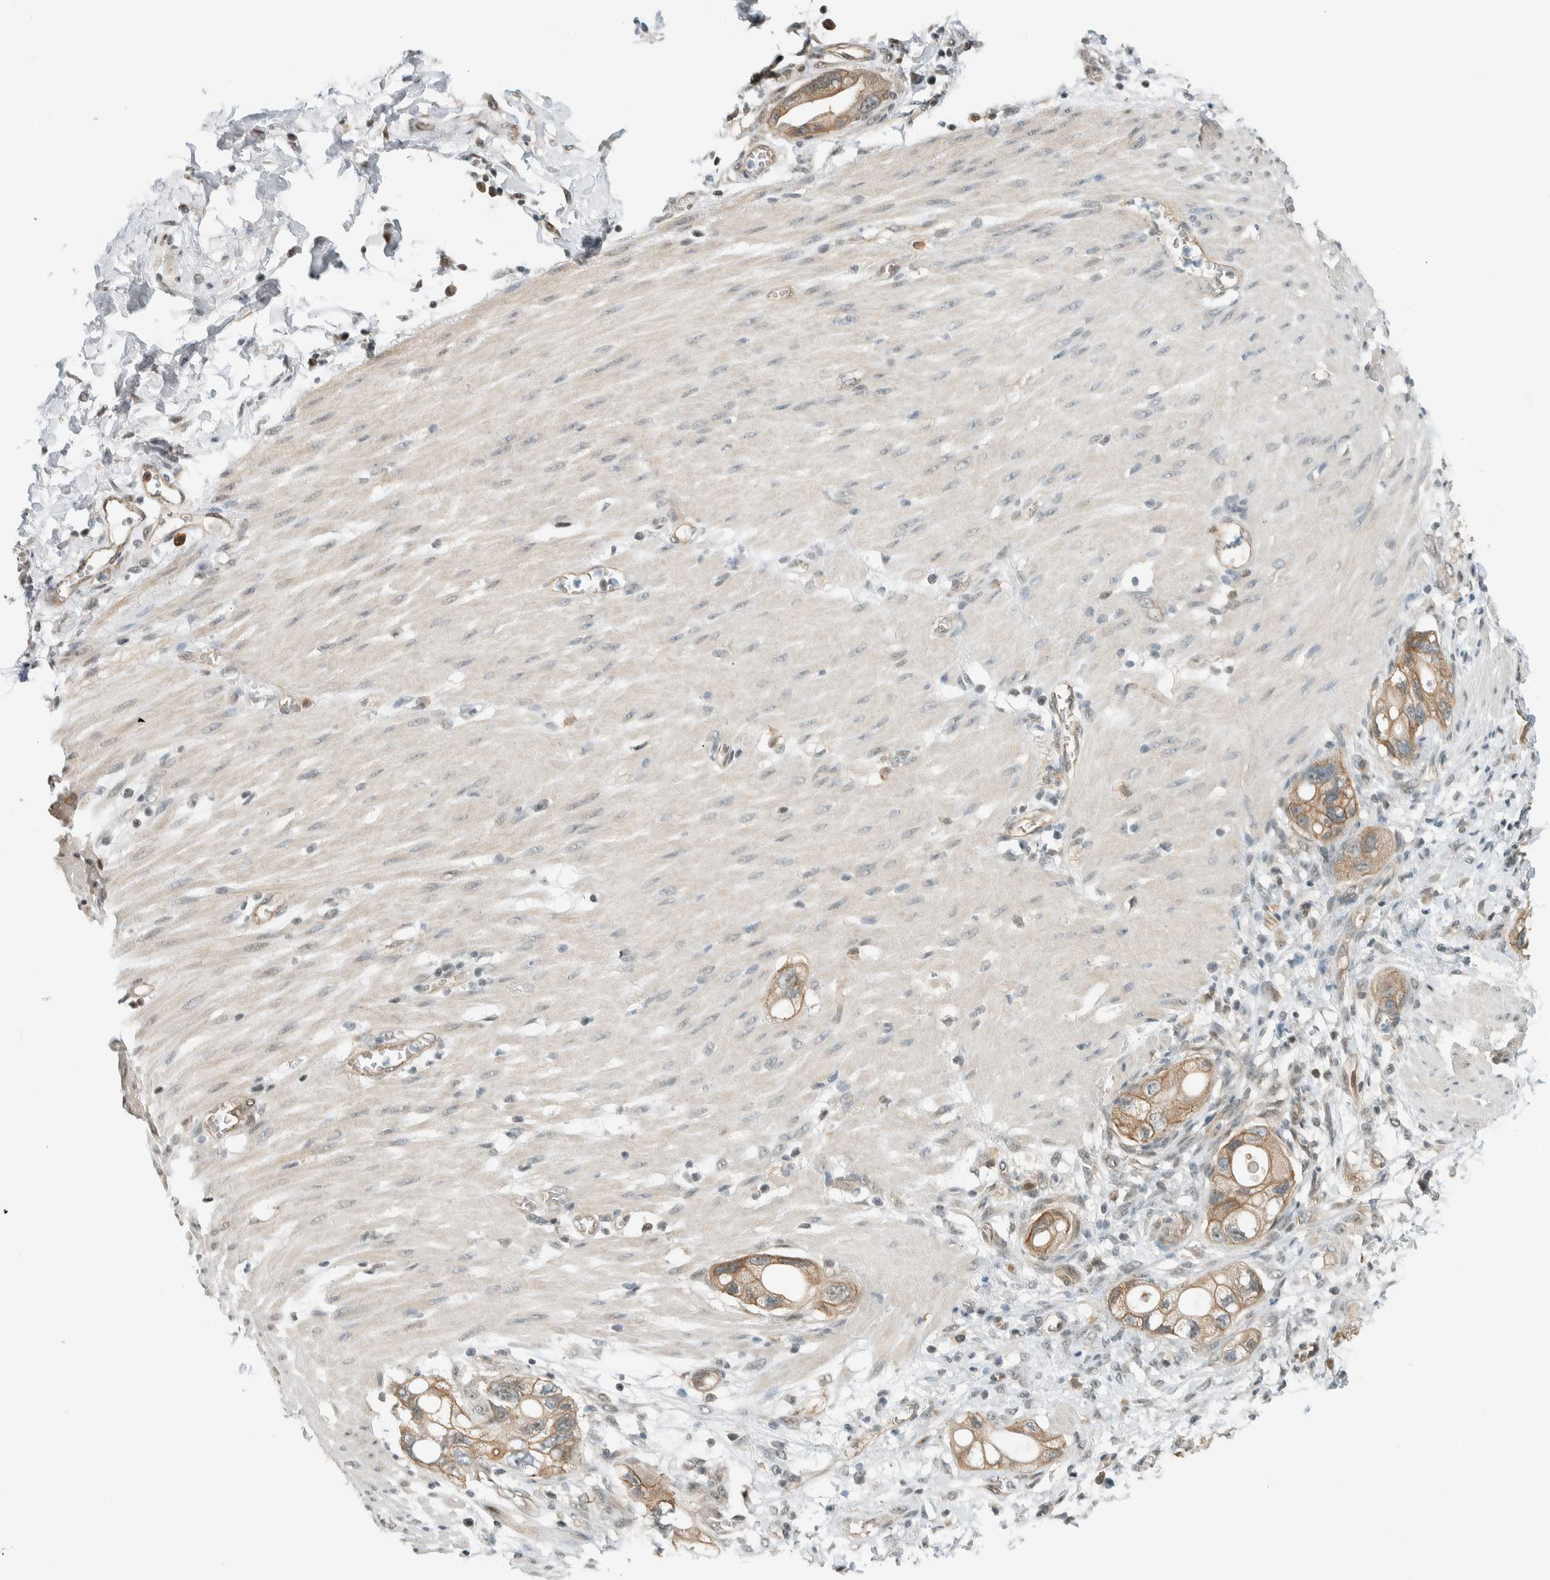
{"staining": {"intensity": "weak", "quantity": ">75%", "location": "cytoplasmic/membranous"}, "tissue": "stomach cancer", "cell_type": "Tumor cells", "image_type": "cancer", "snomed": [{"axis": "morphology", "description": "Adenocarcinoma, NOS"}, {"axis": "topography", "description": "Stomach"}, {"axis": "topography", "description": "Stomach, lower"}], "caption": "Protein analysis of adenocarcinoma (stomach) tissue shows weak cytoplasmic/membranous expression in approximately >75% of tumor cells.", "gene": "NIBAN2", "patient": {"sex": "female", "age": 48}}